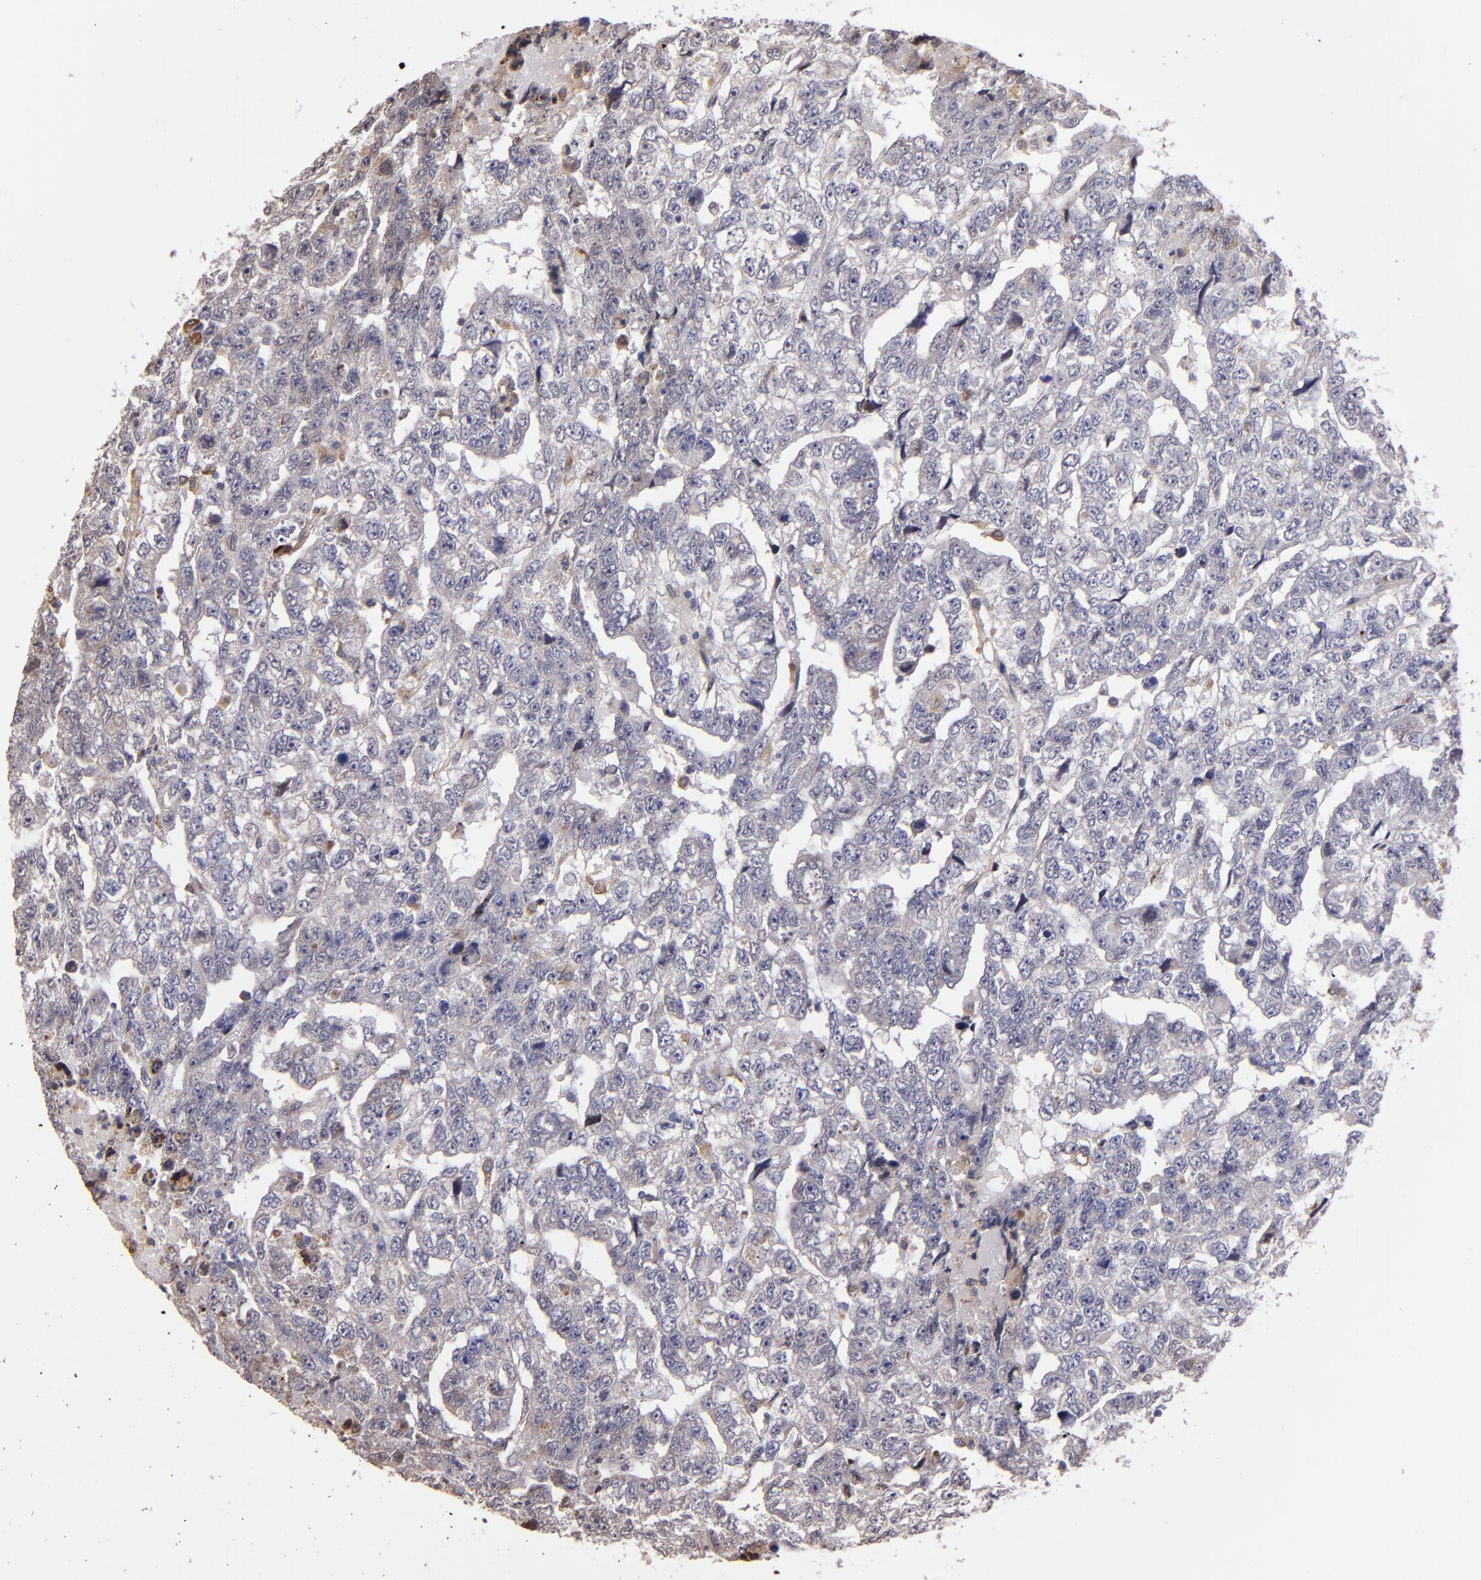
{"staining": {"intensity": "weak", "quantity": "25%-75%", "location": "cytoplasmic/membranous"}, "tissue": "testis cancer", "cell_type": "Tumor cells", "image_type": "cancer", "snomed": [{"axis": "morphology", "description": "Carcinoma, Embryonal, NOS"}, {"axis": "topography", "description": "Testis"}], "caption": "A brown stain shows weak cytoplasmic/membranous expression of a protein in embryonal carcinoma (testis) tumor cells. (IHC, brightfield microscopy, high magnification).", "gene": "IFIH1", "patient": {"sex": "male", "age": 36}}